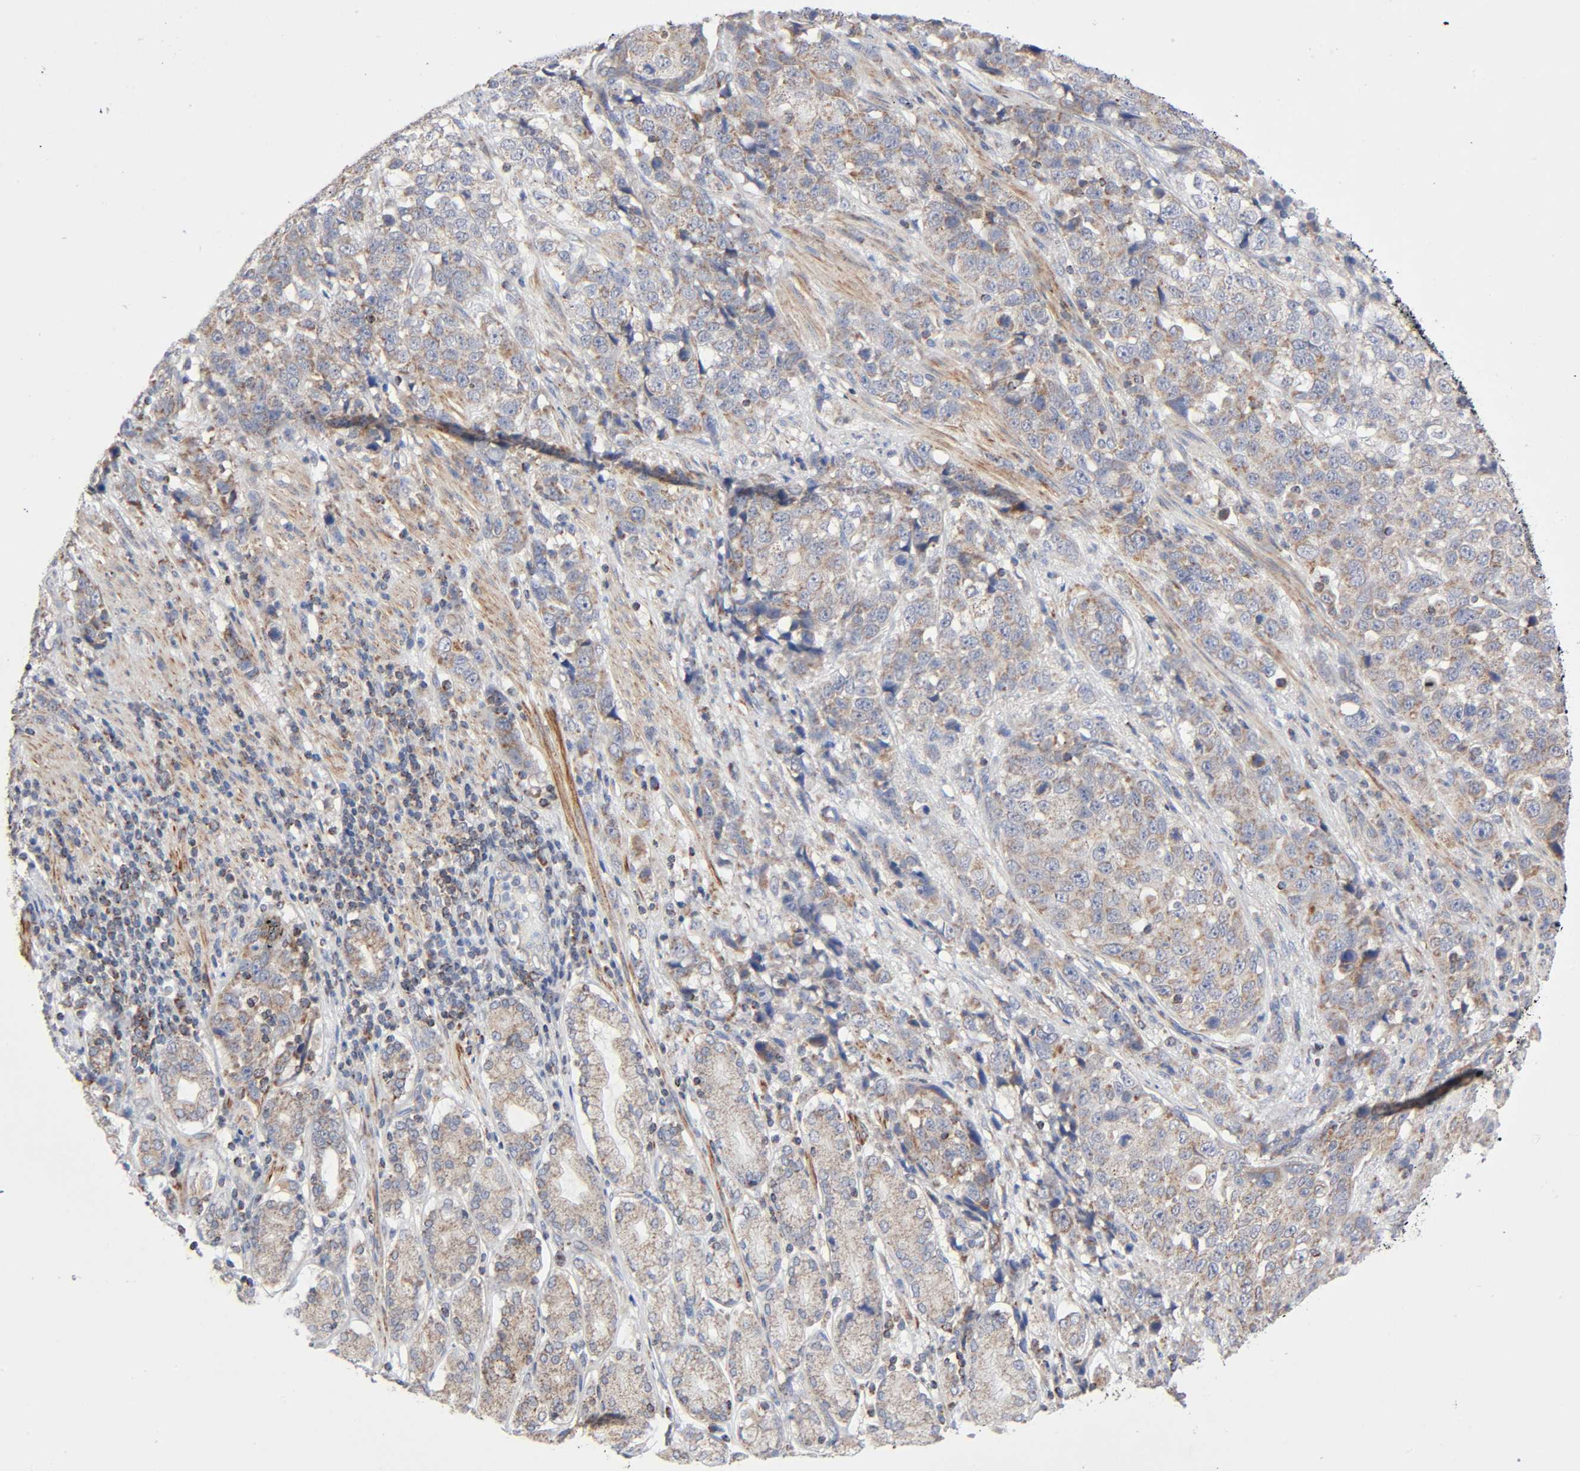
{"staining": {"intensity": "moderate", "quantity": ">75%", "location": "cytoplasmic/membranous"}, "tissue": "stomach cancer", "cell_type": "Tumor cells", "image_type": "cancer", "snomed": [{"axis": "morphology", "description": "Normal tissue, NOS"}, {"axis": "morphology", "description": "Adenocarcinoma, NOS"}, {"axis": "topography", "description": "Stomach"}], "caption": "IHC (DAB) staining of human stomach adenocarcinoma exhibits moderate cytoplasmic/membranous protein staining in about >75% of tumor cells.", "gene": "SYT16", "patient": {"sex": "male", "age": 48}}